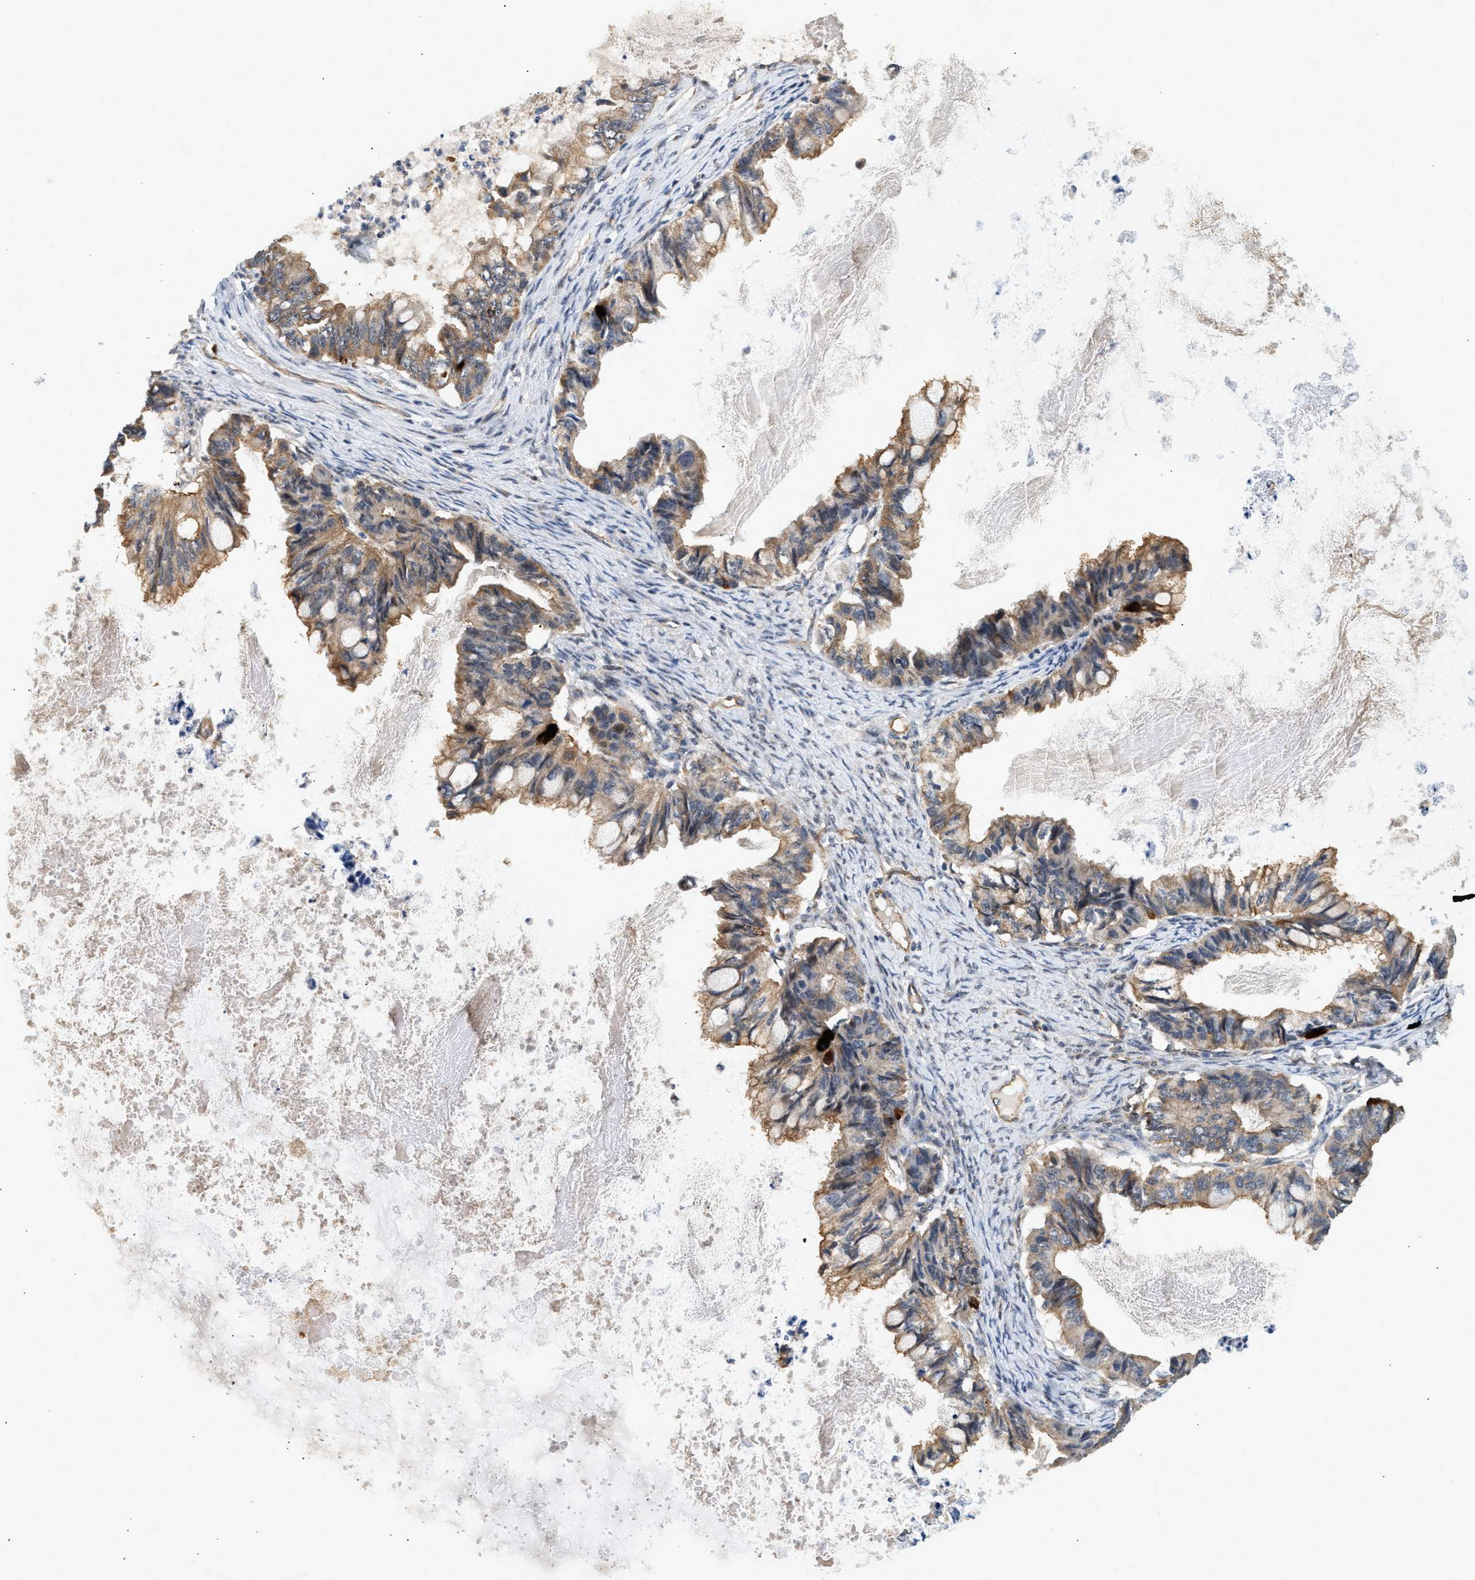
{"staining": {"intensity": "moderate", "quantity": ">75%", "location": "cytoplasmic/membranous"}, "tissue": "ovarian cancer", "cell_type": "Tumor cells", "image_type": "cancer", "snomed": [{"axis": "morphology", "description": "Cystadenocarcinoma, mucinous, NOS"}, {"axis": "topography", "description": "Ovary"}], "caption": "Brown immunohistochemical staining in human mucinous cystadenocarcinoma (ovarian) exhibits moderate cytoplasmic/membranous expression in about >75% of tumor cells. (DAB (3,3'-diaminobenzidine) IHC, brown staining for protein, blue staining for nuclei).", "gene": "DUSP14", "patient": {"sex": "female", "age": 80}}